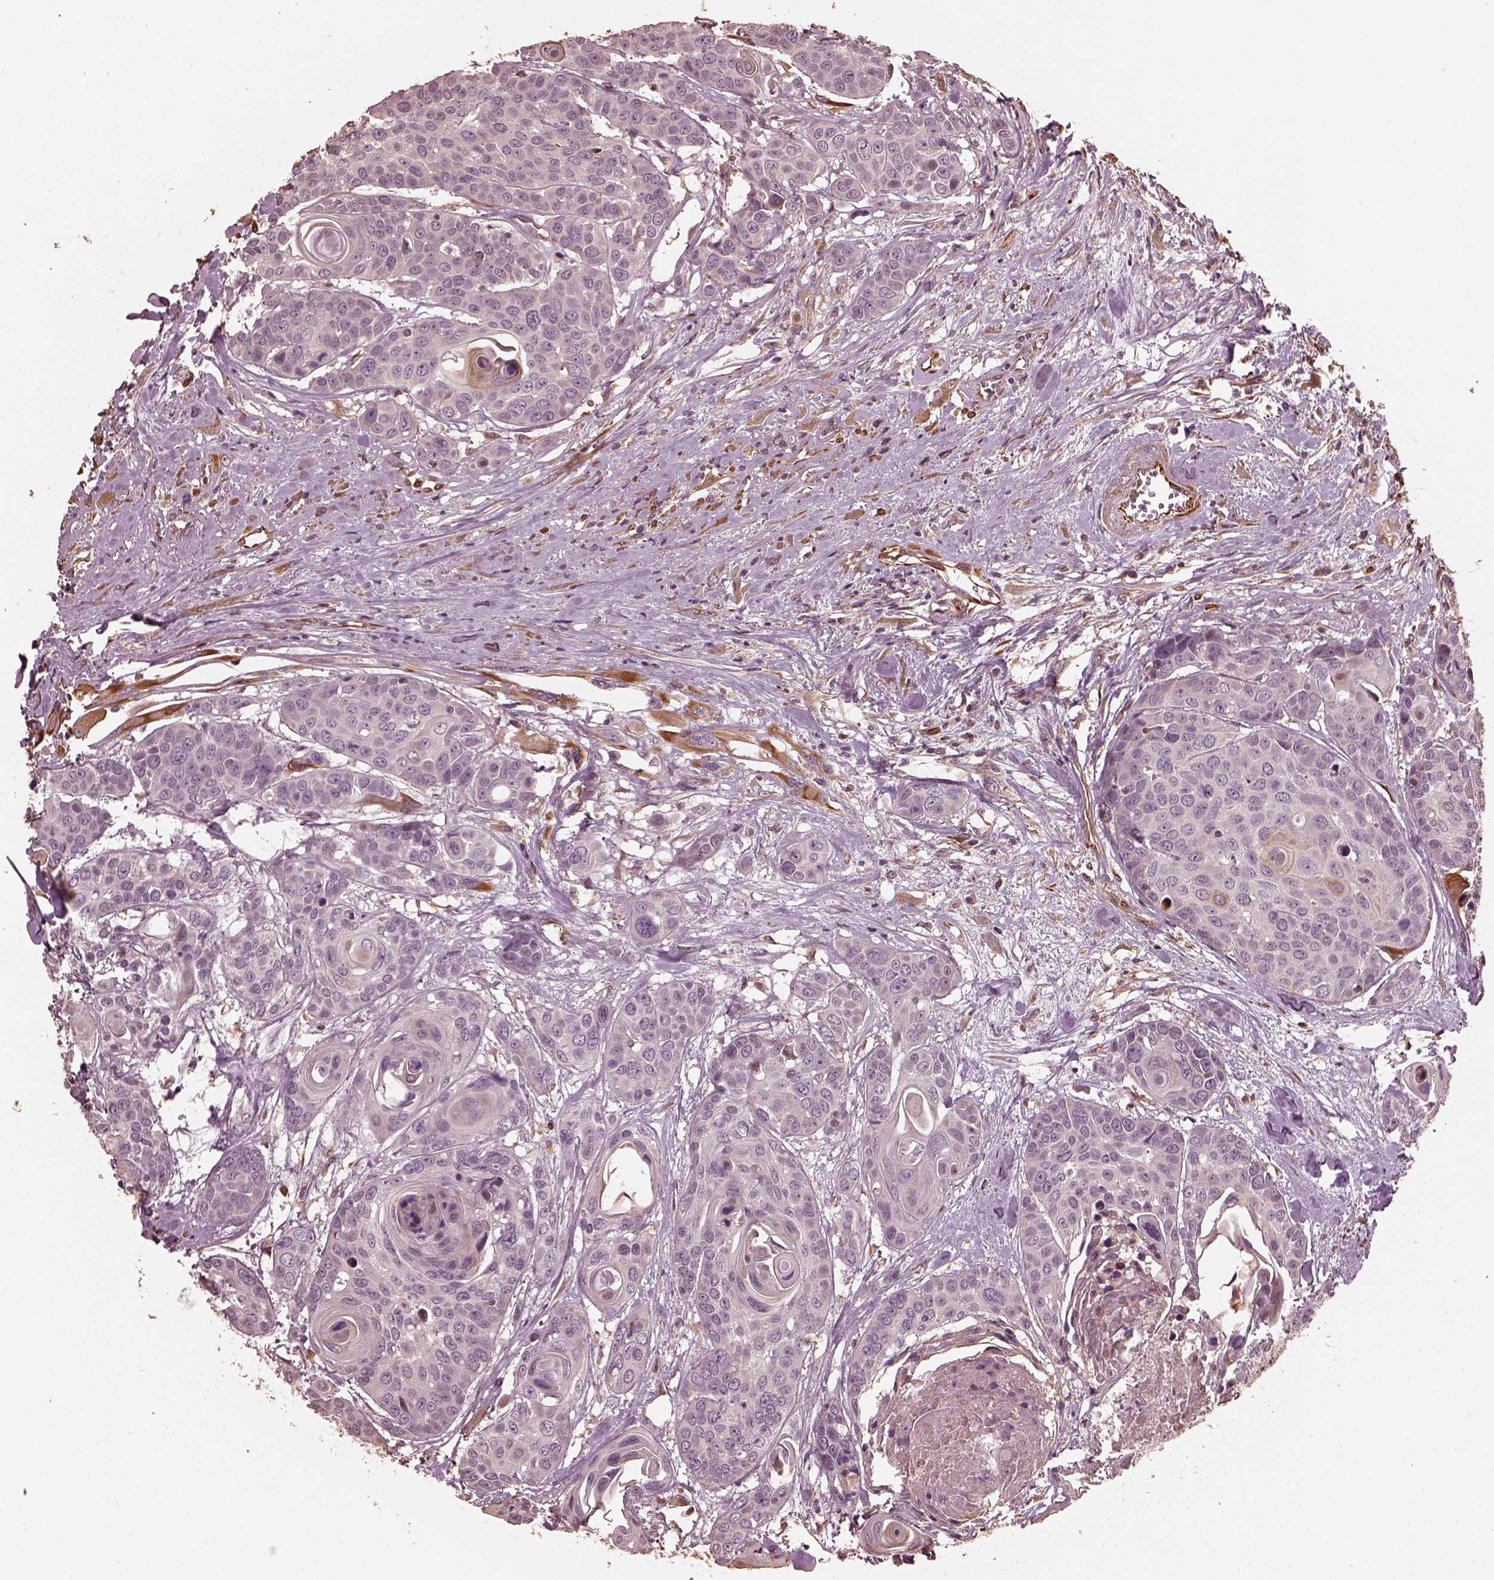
{"staining": {"intensity": "negative", "quantity": "none", "location": "none"}, "tissue": "head and neck cancer", "cell_type": "Tumor cells", "image_type": "cancer", "snomed": [{"axis": "morphology", "description": "Squamous cell carcinoma, NOS"}, {"axis": "topography", "description": "Oral tissue"}, {"axis": "topography", "description": "Head-Neck"}], "caption": "Immunohistochemistry micrograph of neoplastic tissue: head and neck cancer stained with DAB (3,3'-diaminobenzidine) displays no significant protein staining in tumor cells.", "gene": "GTPBP1", "patient": {"sex": "male", "age": 56}}